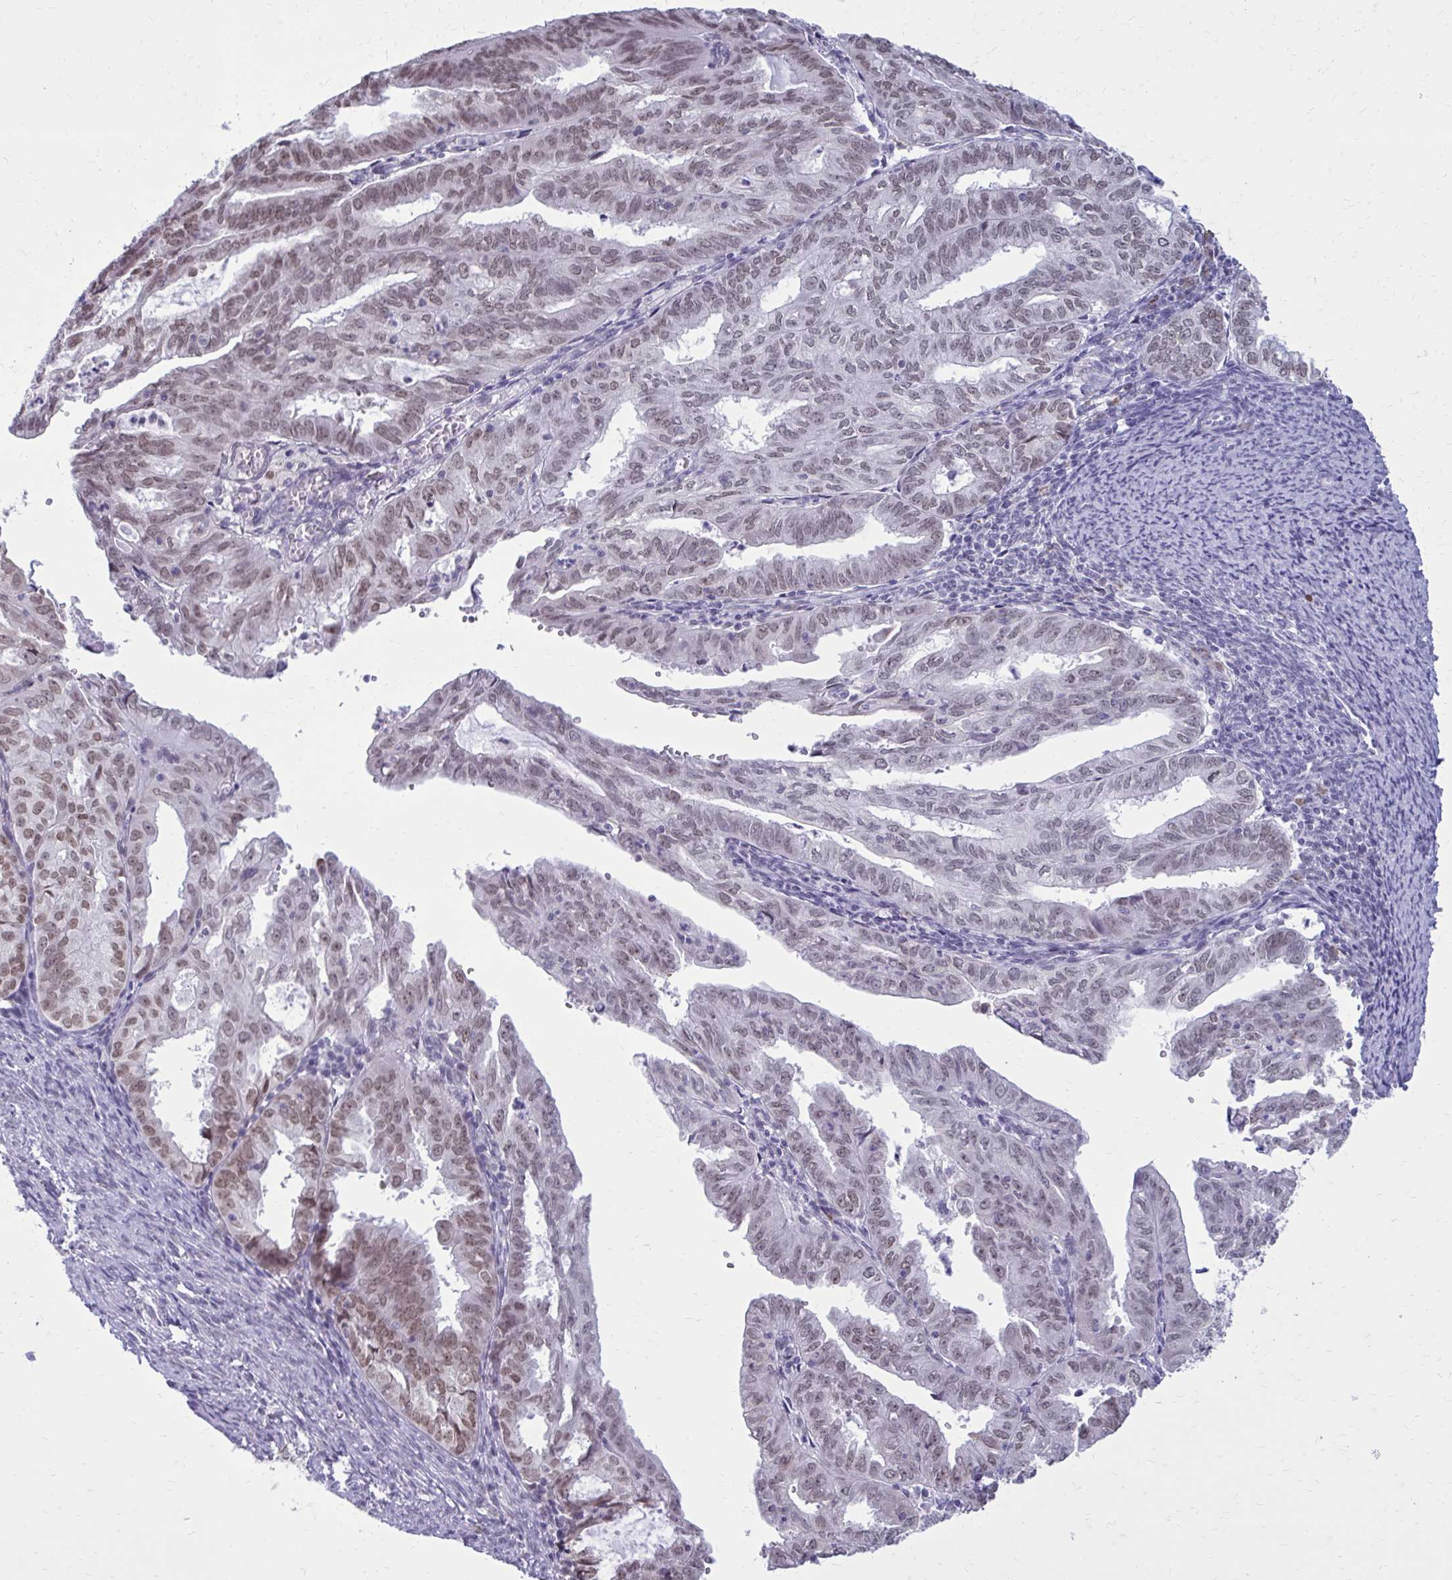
{"staining": {"intensity": "weak", "quantity": ">75%", "location": "nuclear"}, "tissue": "endometrial cancer", "cell_type": "Tumor cells", "image_type": "cancer", "snomed": [{"axis": "morphology", "description": "Adenocarcinoma, NOS"}, {"axis": "topography", "description": "Endometrium"}], "caption": "A high-resolution photomicrograph shows immunohistochemistry staining of endometrial adenocarcinoma, which demonstrates weak nuclear positivity in about >75% of tumor cells.", "gene": "PROSER1", "patient": {"sex": "female", "age": 70}}